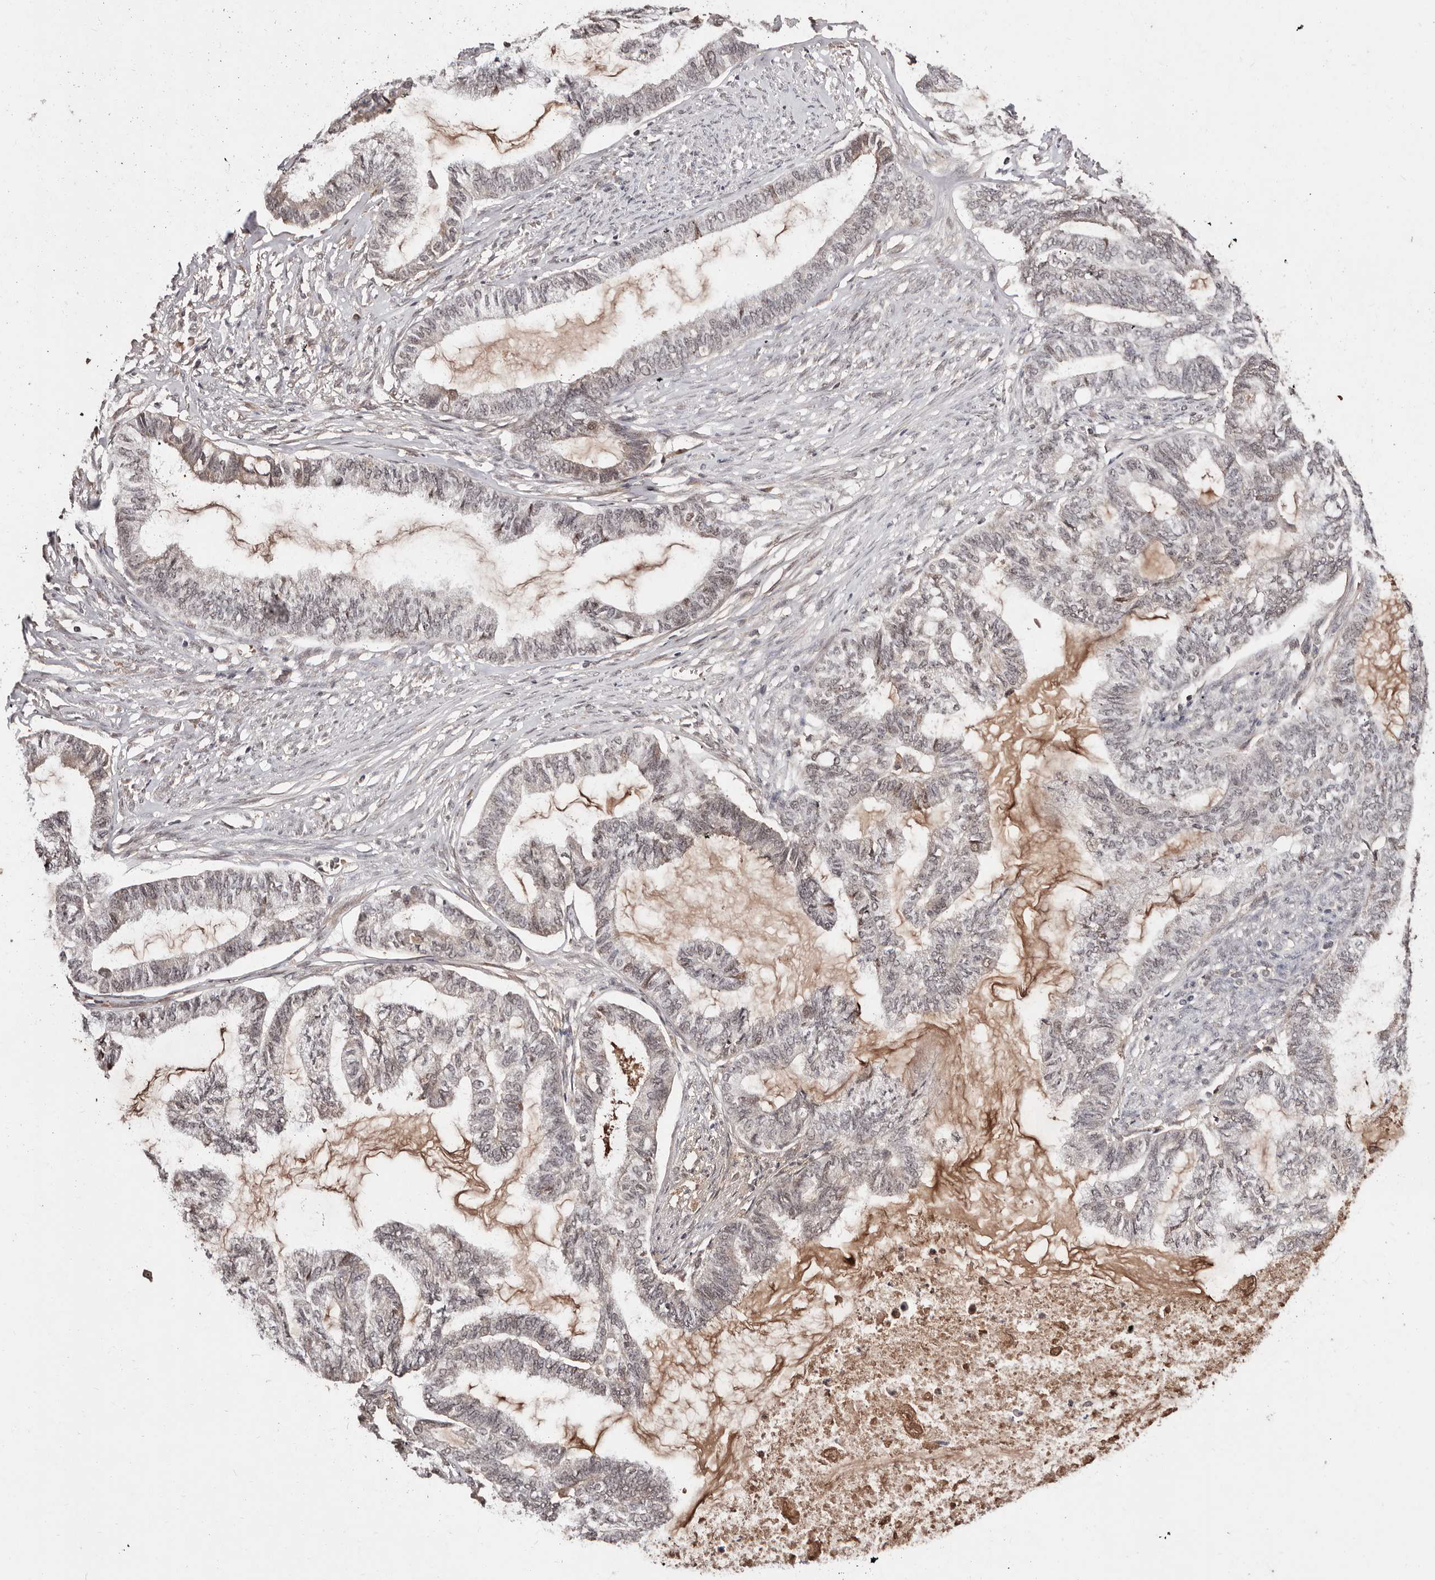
{"staining": {"intensity": "weak", "quantity": "<25%", "location": "cytoplasmic/membranous,nuclear"}, "tissue": "endometrial cancer", "cell_type": "Tumor cells", "image_type": "cancer", "snomed": [{"axis": "morphology", "description": "Adenocarcinoma, NOS"}, {"axis": "topography", "description": "Endometrium"}], "caption": "Adenocarcinoma (endometrial) stained for a protein using immunohistochemistry (IHC) exhibits no staining tumor cells.", "gene": "BICRAL", "patient": {"sex": "female", "age": 86}}